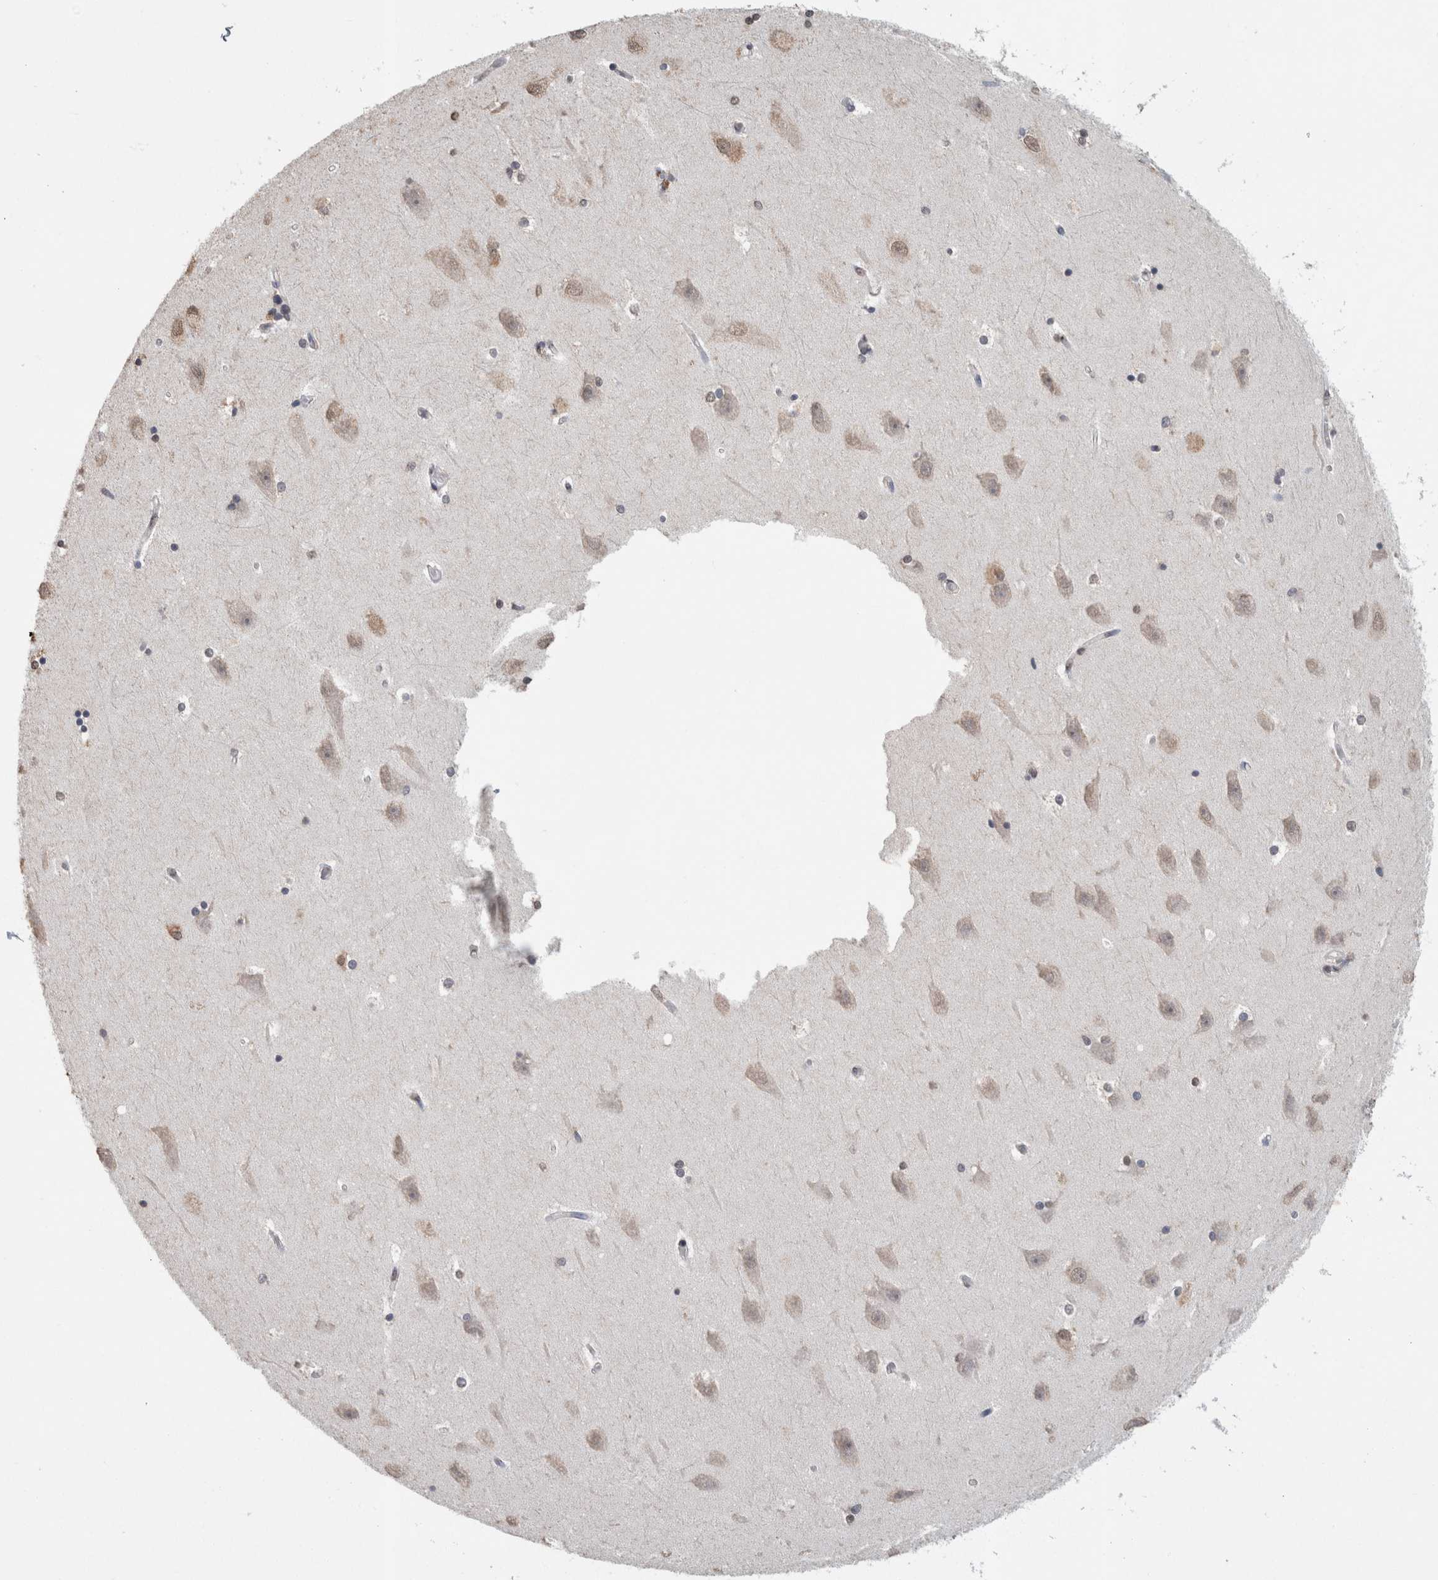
{"staining": {"intensity": "weak", "quantity": "25%-75%", "location": "nuclear"}, "tissue": "hippocampus", "cell_type": "Glial cells", "image_type": "normal", "snomed": [{"axis": "morphology", "description": "Normal tissue, NOS"}, {"axis": "topography", "description": "Hippocampus"}], "caption": "Protein analysis of benign hippocampus displays weak nuclear staining in about 25%-75% of glial cells. (Stains: DAB (3,3'-diaminobenzidine) in brown, nuclei in blue, Microscopy: brightfield microscopy at high magnification).", "gene": "LTBP1", "patient": {"sex": "male", "age": 45}}